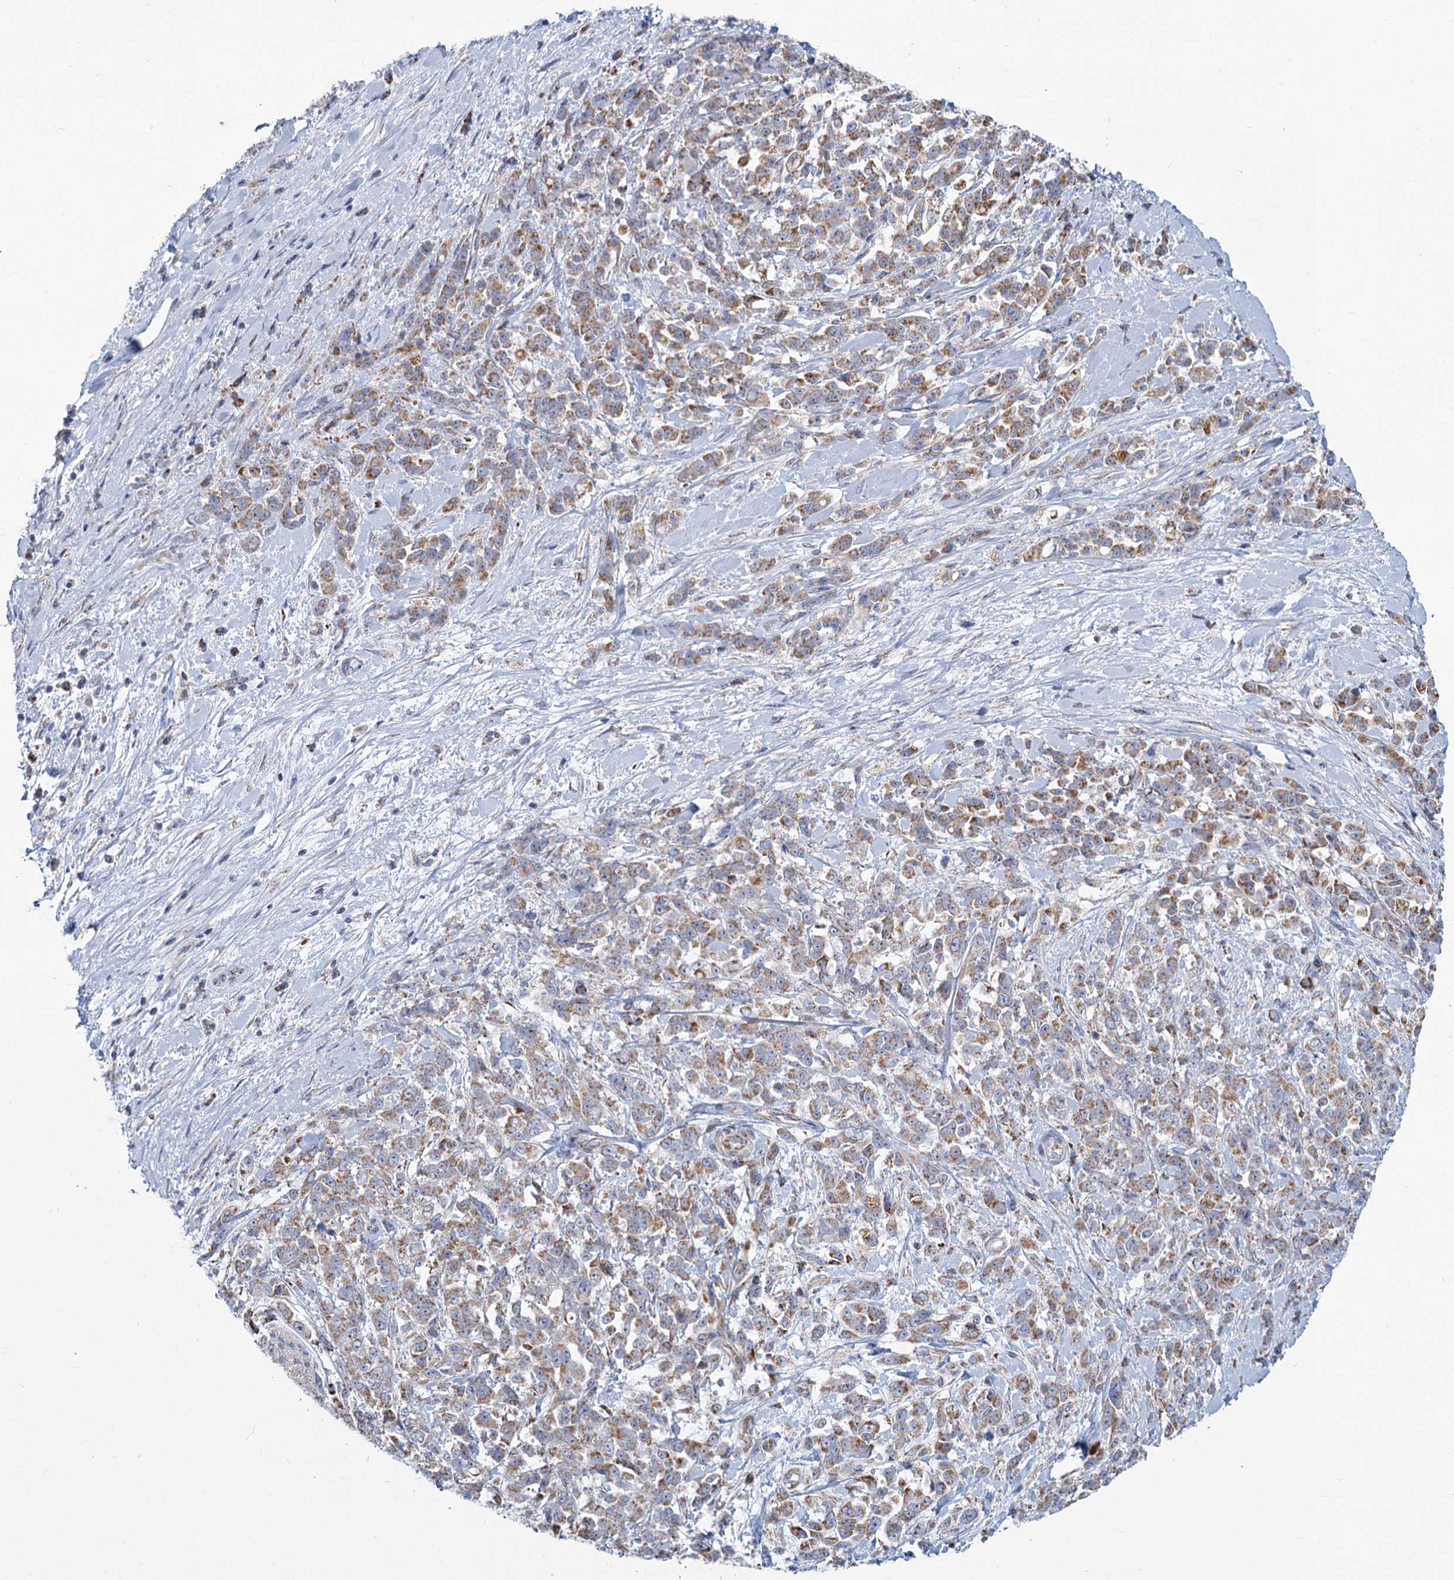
{"staining": {"intensity": "moderate", "quantity": ">75%", "location": "cytoplasmic/membranous"}, "tissue": "pancreatic cancer", "cell_type": "Tumor cells", "image_type": "cancer", "snomed": [{"axis": "morphology", "description": "Normal tissue, NOS"}, {"axis": "morphology", "description": "Adenocarcinoma, NOS"}, {"axis": "topography", "description": "Pancreas"}], "caption": "An immunohistochemistry micrograph of tumor tissue is shown. Protein staining in brown highlights moderate cytoplasmic/membranous positivity in adenocarcinoma (pancreatic) within tumor cells.", "gene": "NDUFC2", "patient": {"sex": "female", "age": 64}}